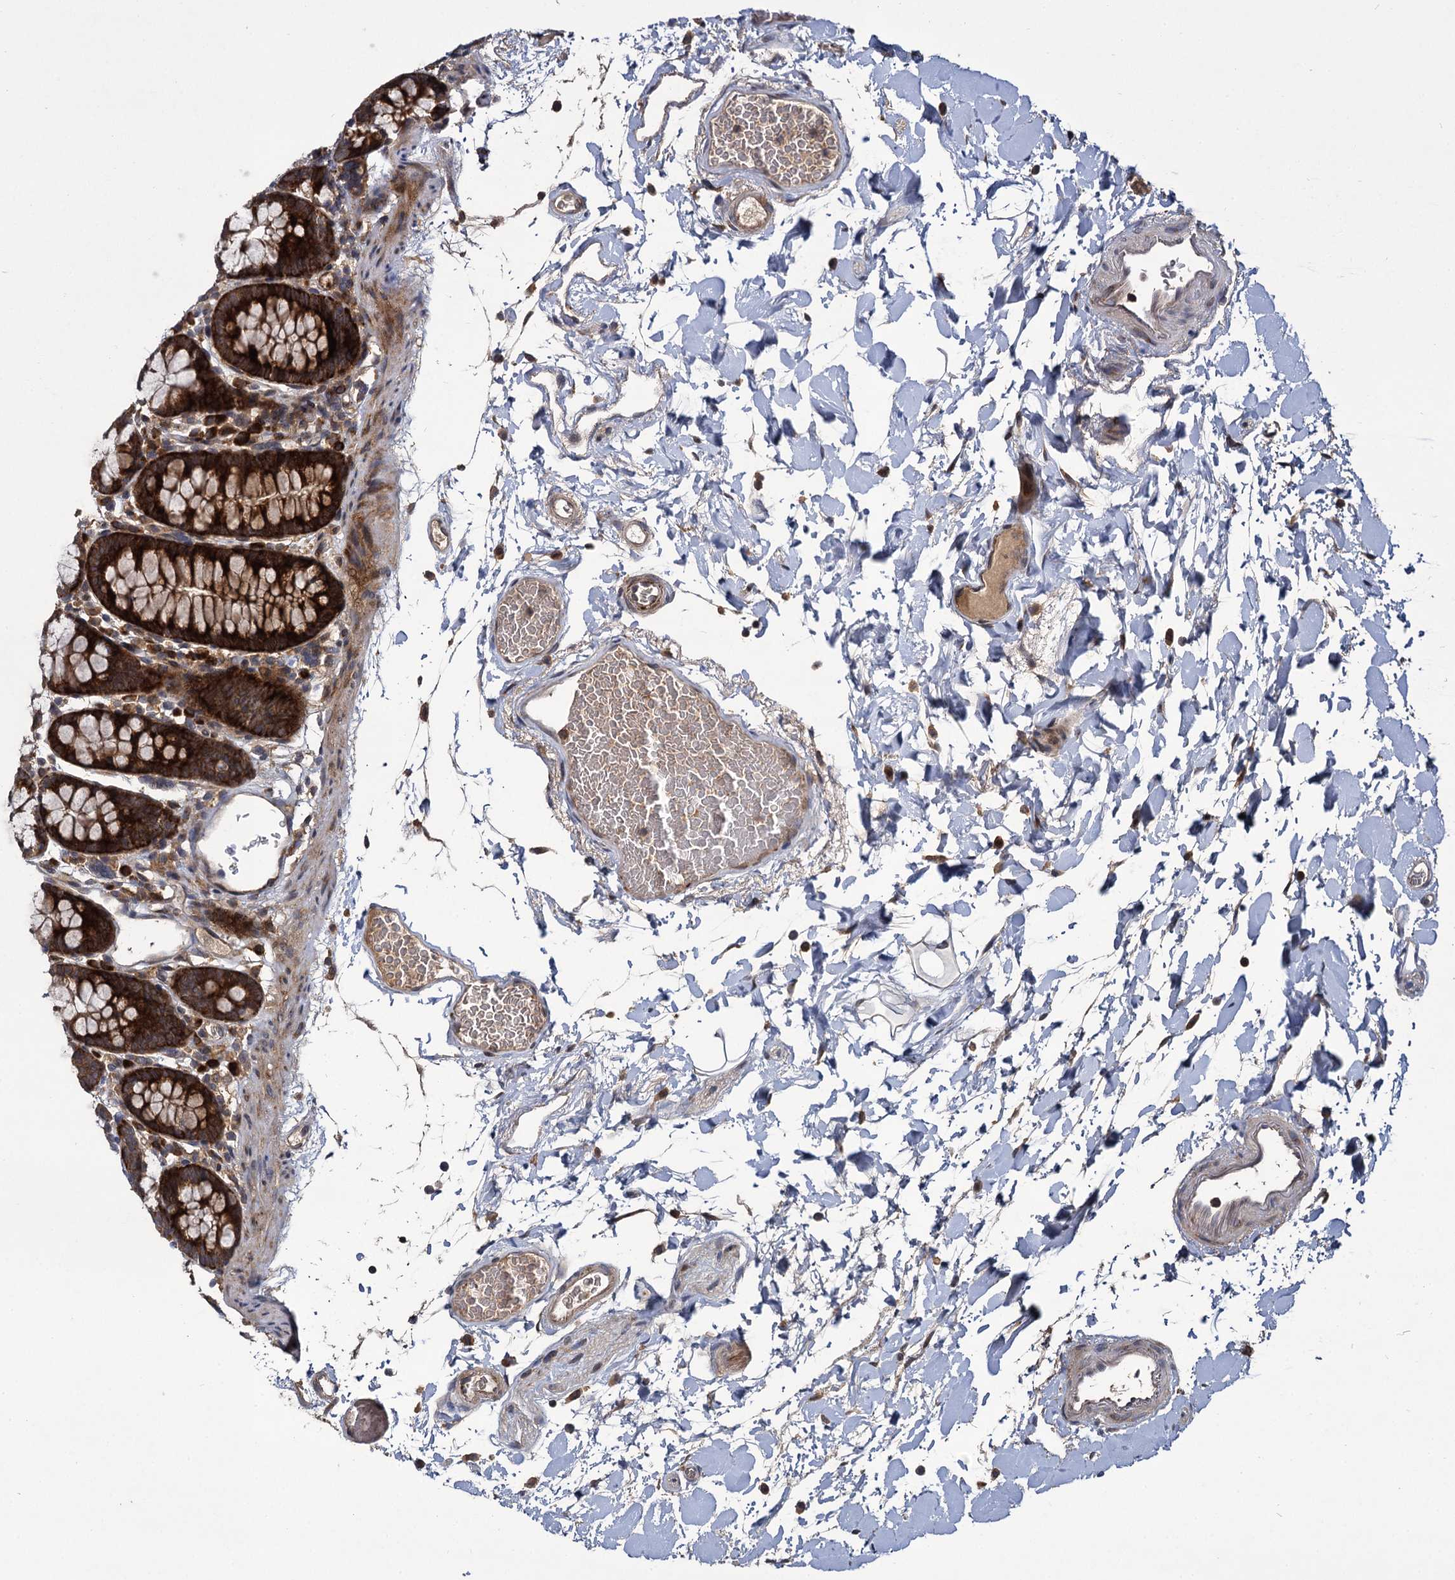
{"staining": {"intensity": "moderate", "quantity": "25%-75%", "location": "cytoplasmic/membranous"}, "tissue": "colon", "cell_type": "Endothelial cells", "image_type": "normal", "snomed": [{"axis": "morphology", "description": "Normal tissue, NOS"}, {"axis": "topography", "description": "Colon"}], "caption": "The immunohistochemical stain labels moderate cytoplasmic/membranous expression in endothelial cells of benign colon.", "gene": "INPPL1", "patient": {"sex": "male", "age": 75}}